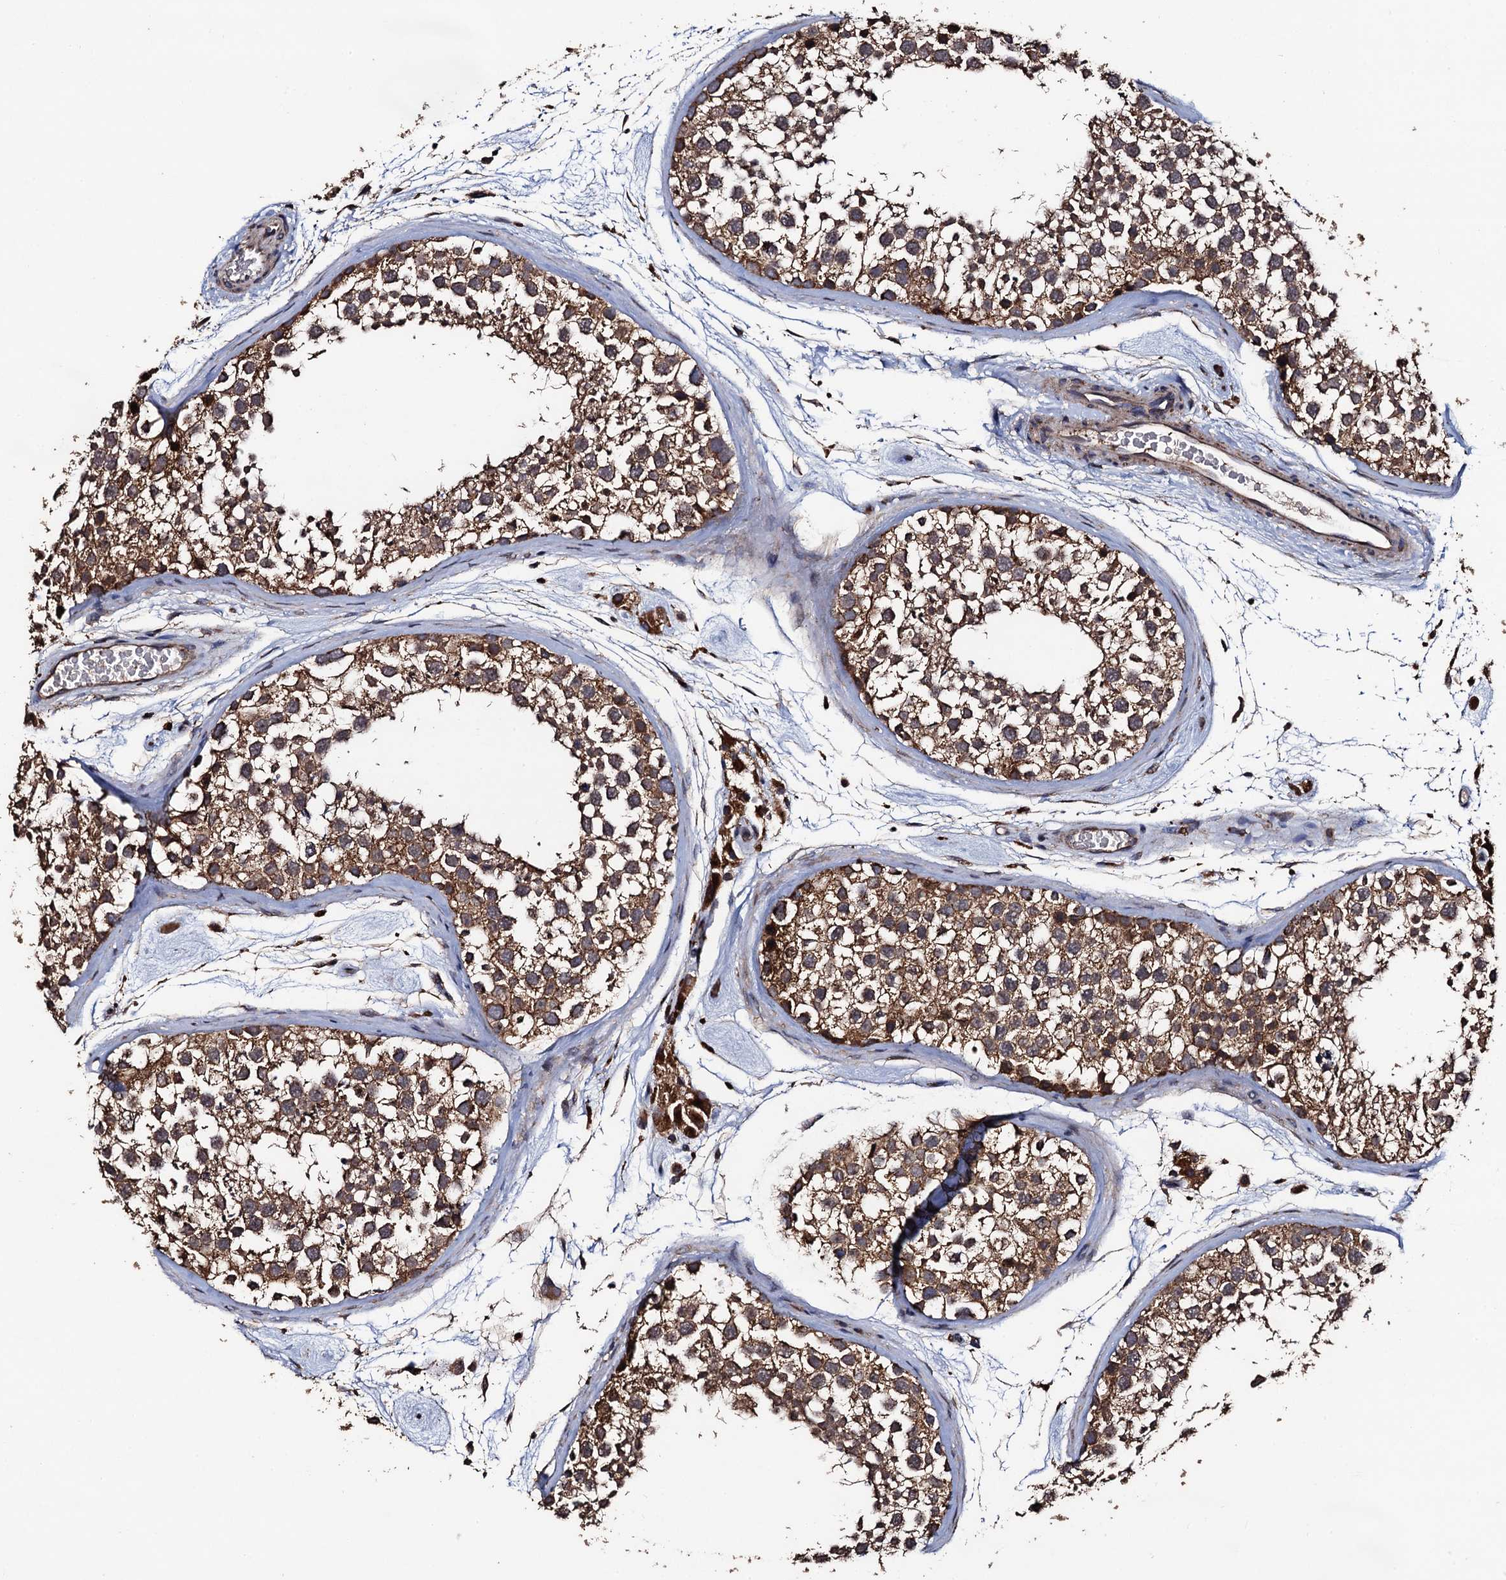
{"staining": {"intensity": "strong", "quantity": ">75%", "location": "cytoplasmic/membranous"}, "tissue": "testis", "cell_type": "Cells in seminiferous ducts", "image_type": "normal", "snomed": [{"axis": "morphology", "description": "Normal tissue, NOS"}, {"axis": "topography", "description": "Testis"}], "caption": "This is an image of immunohistochemistry staining of normal testis, which shows strong positivity in the cytoplasmic/membranous of cells in seminiferous ducts.", "gene": "PPTC7", "patient": {"sex": "male", "age": 46}}